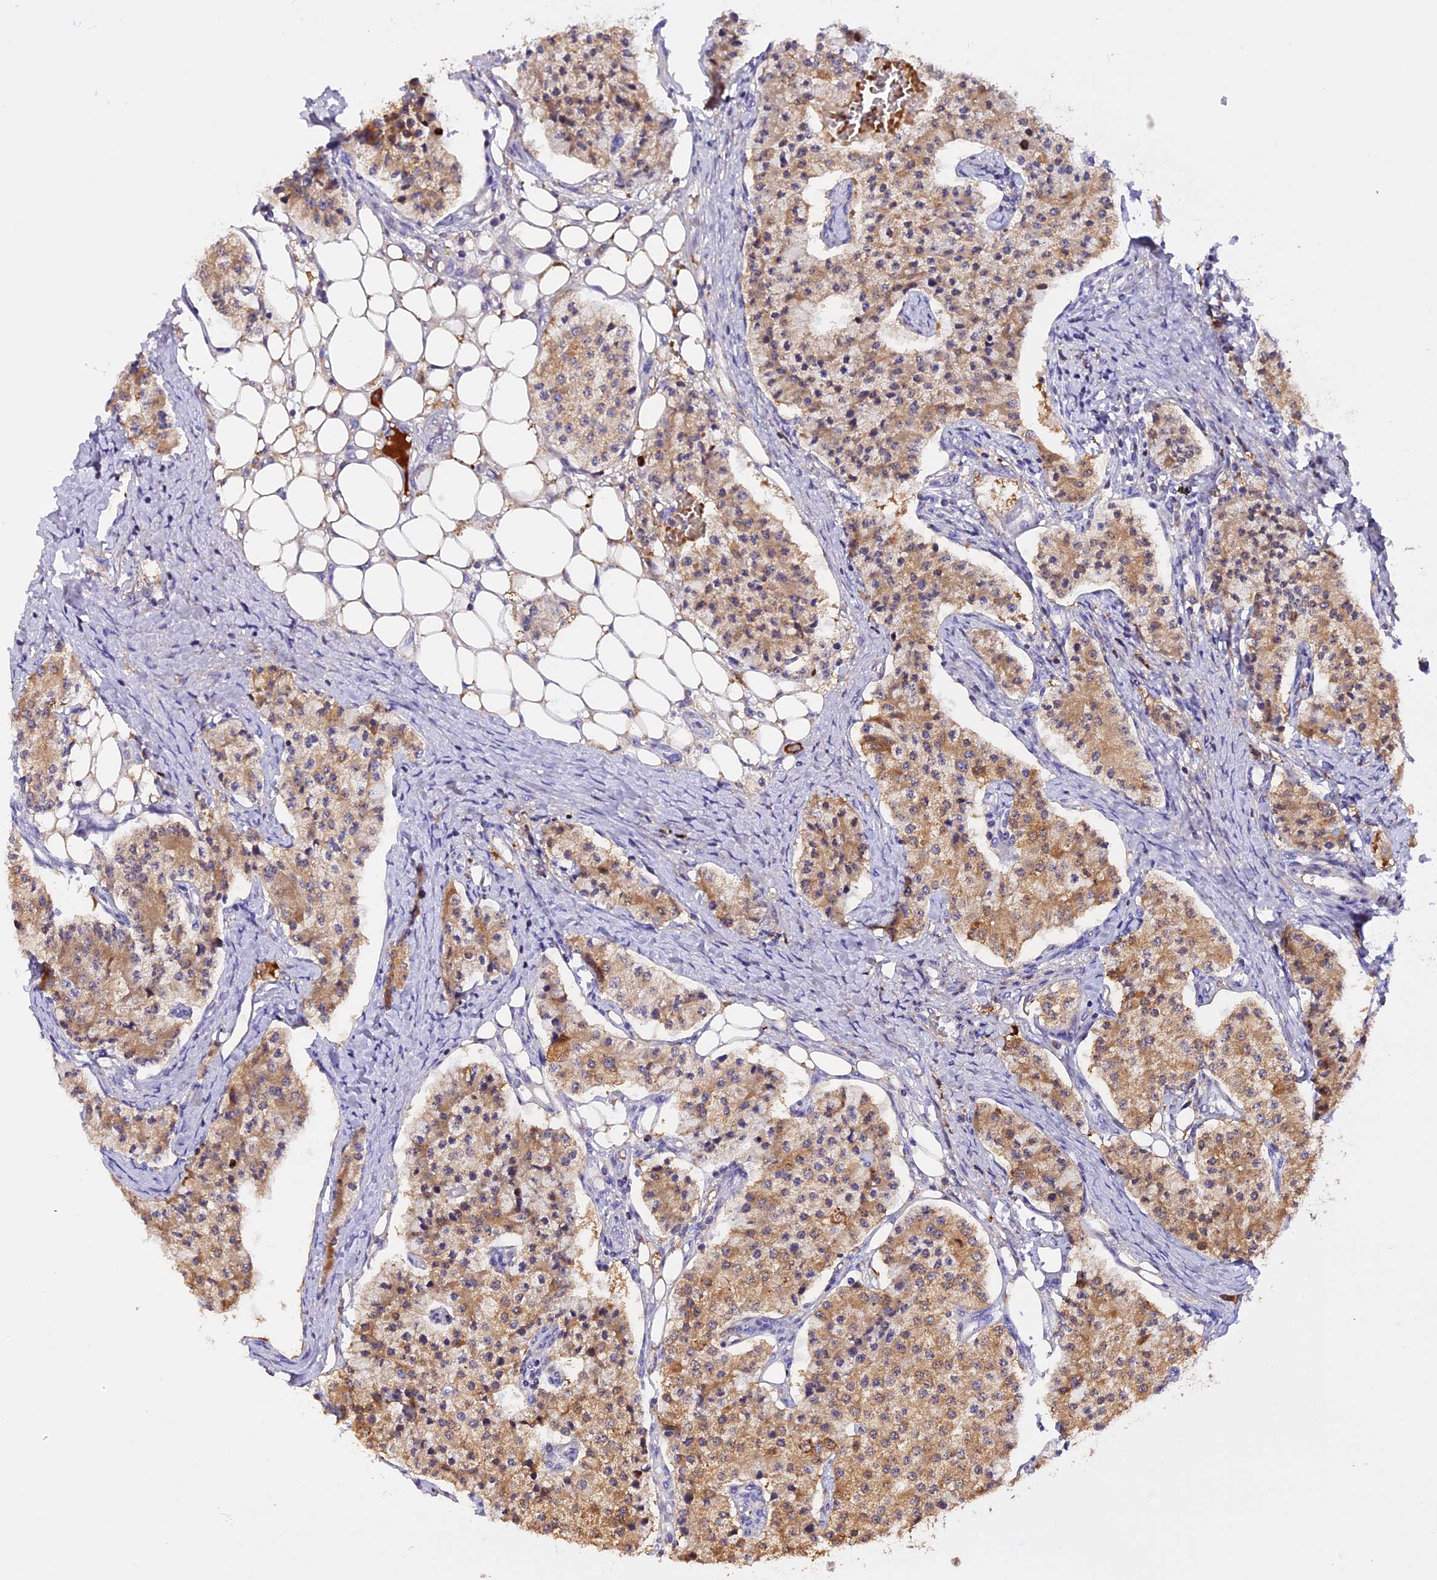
{"staining": {"intensity": "moderate", "quantity": "25%-75%", "location": "cytoplasmic/membranous"}, "tissue": "carcinoid", "cell_type": "Tumor cells", "image_type": "cancer", "snomed": [{"axis": "morphology", "description": "Carcinoid, malignant, NOS"}, {"axis": "topography", "description": "Colon"}], "caption": "Carcinoid (malignant) stained for a protein exhibits moderate cytoplasmic/membranous positivity in tumor cells. (IHC, brightfield microscopy, high magnification).", "gene": "MAP3K7CL", "patient": {"sex": "female", "age": 52}}